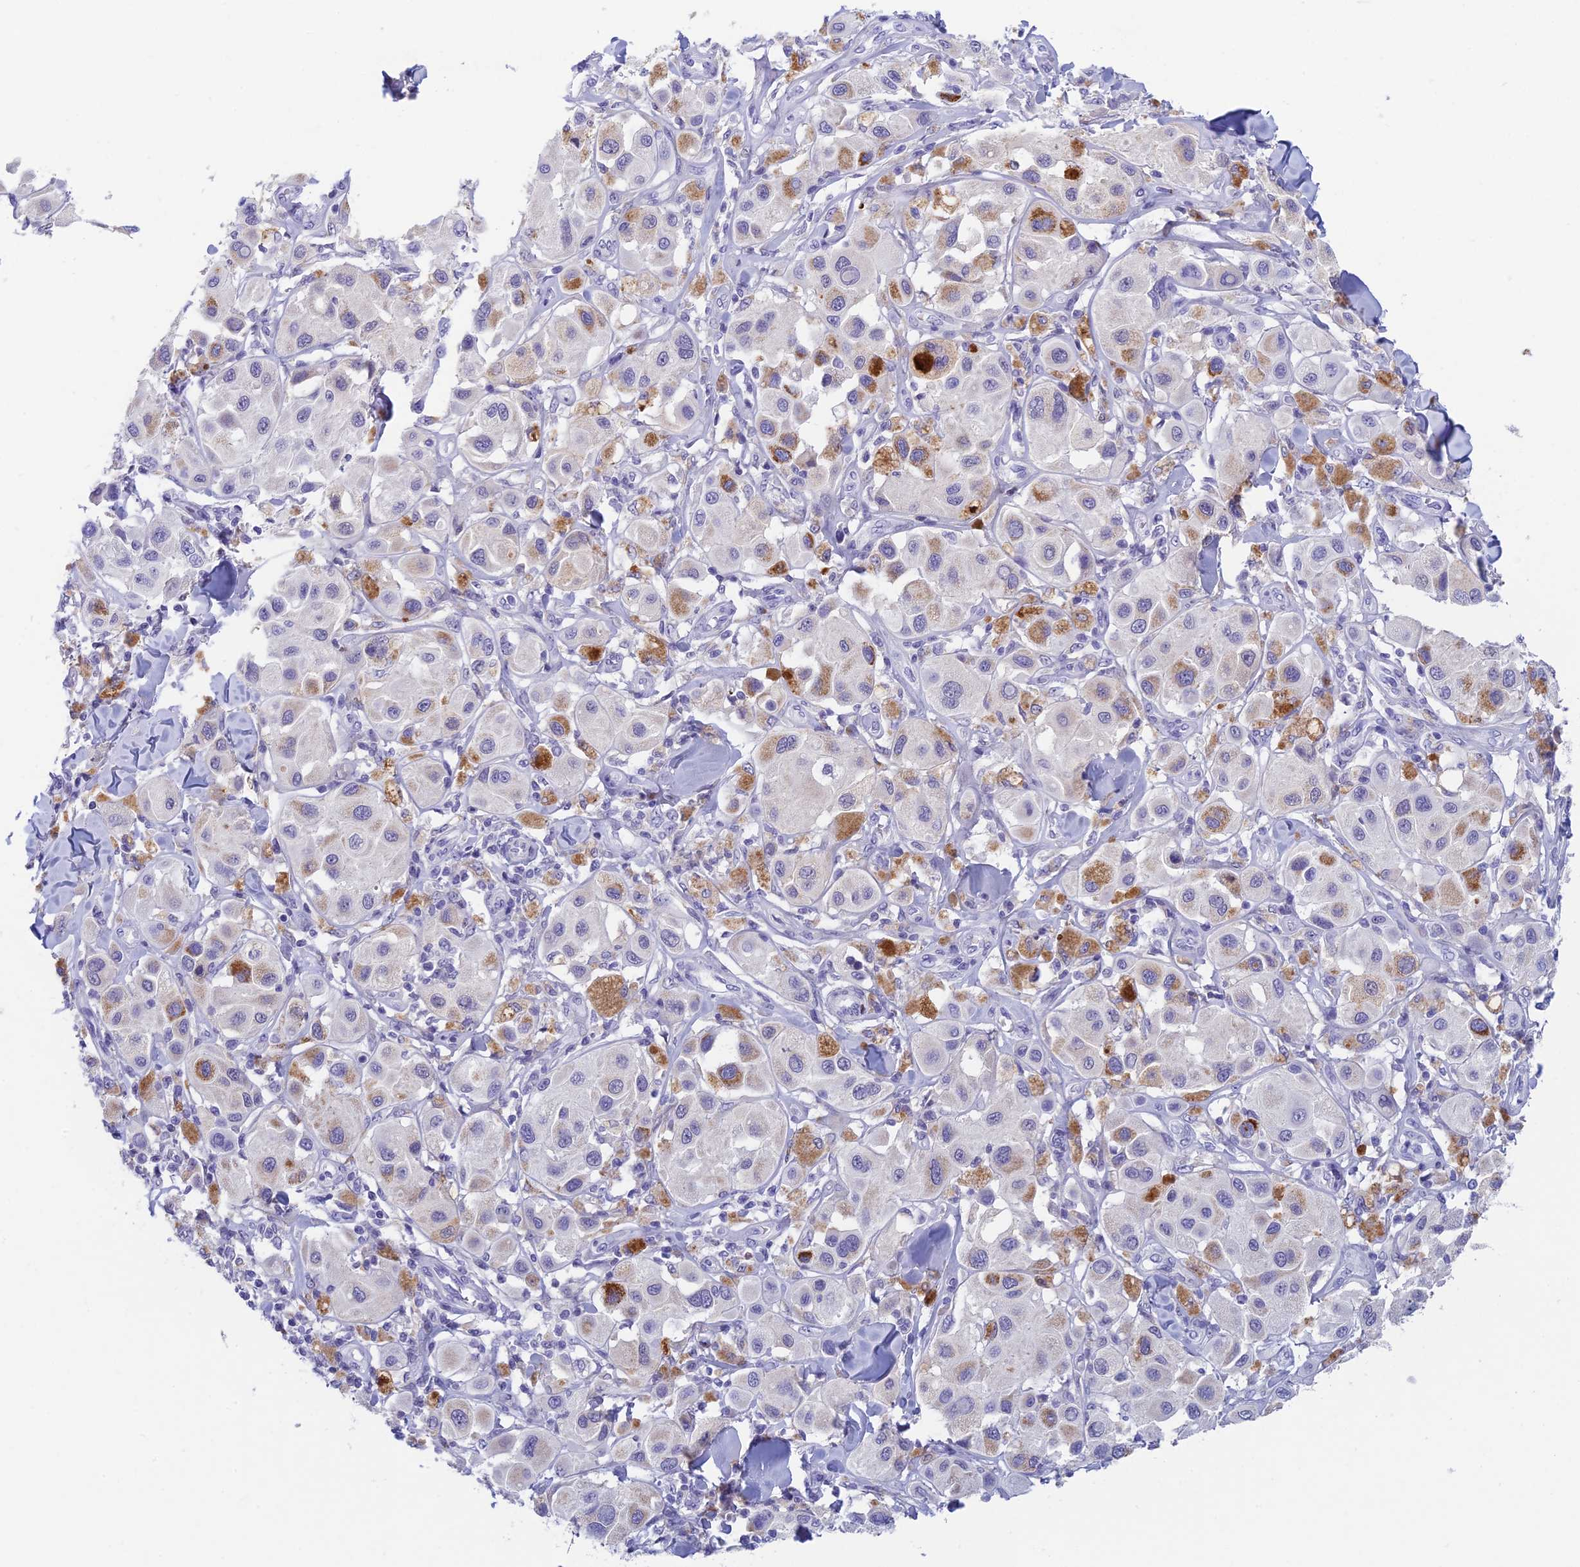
{"staining": {"intensity": "moderate", "quantity": "<25%", "location": "cytoplasmic/membranous"}, "tissue": "melanoma", "cell_type": "Tumor cells", "image_type": "cancer", "snomed": [{"axis": "morphology", "description": "Malignant melanoma, Metastatic site"}, {"axis": "topography", "description": "Skin"}], "caption": "Human melanoma stained for a protein (brown) displays moderate cytoplasmic/membranous positive positivity in approximately <25% of tumor cells.", "gene": "REXO5", "patient": {"sex": "male", "age": 41}}